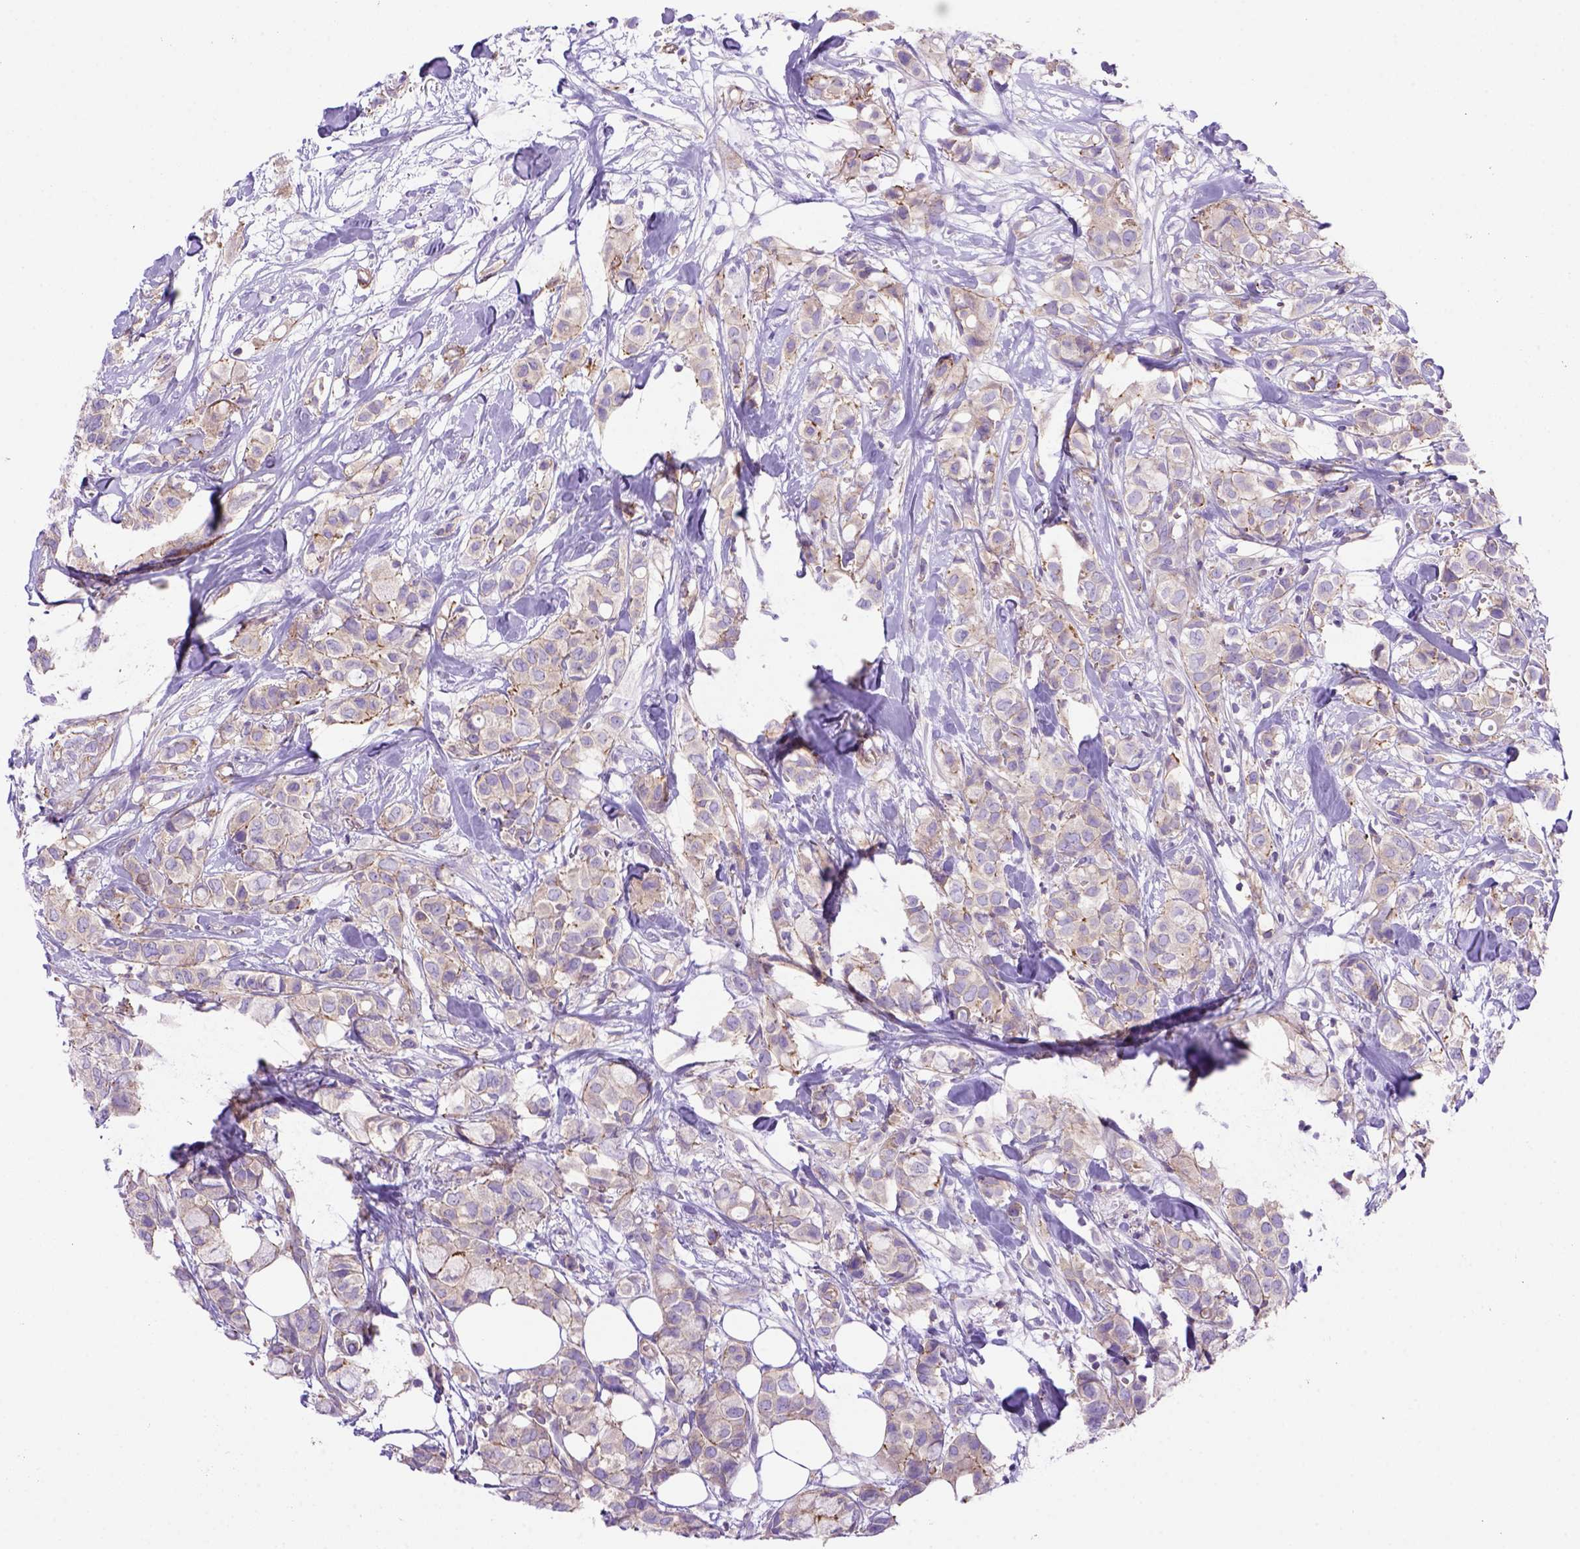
{"staining": {"intensity": "moderate", "quantity": ">75%", "location": "cytoplasmic/membranous"}, "tissue": "breast cancer", "cell_type": "Tumor cells", "image_type": "cancer", "snomed": [{"axis": "morphology", "description": "Duct carcinoma"}, {"axis": "topography", "description": "Breast"}], "caption": "Human intraductal carcinoma (breast) stained with a brown dye displays moderate cytoplasmic/membranous positive staining in approximately >75% of tumor cells.", "gene": "PEX12", "patient": {"sex": "female", "age": 85}}